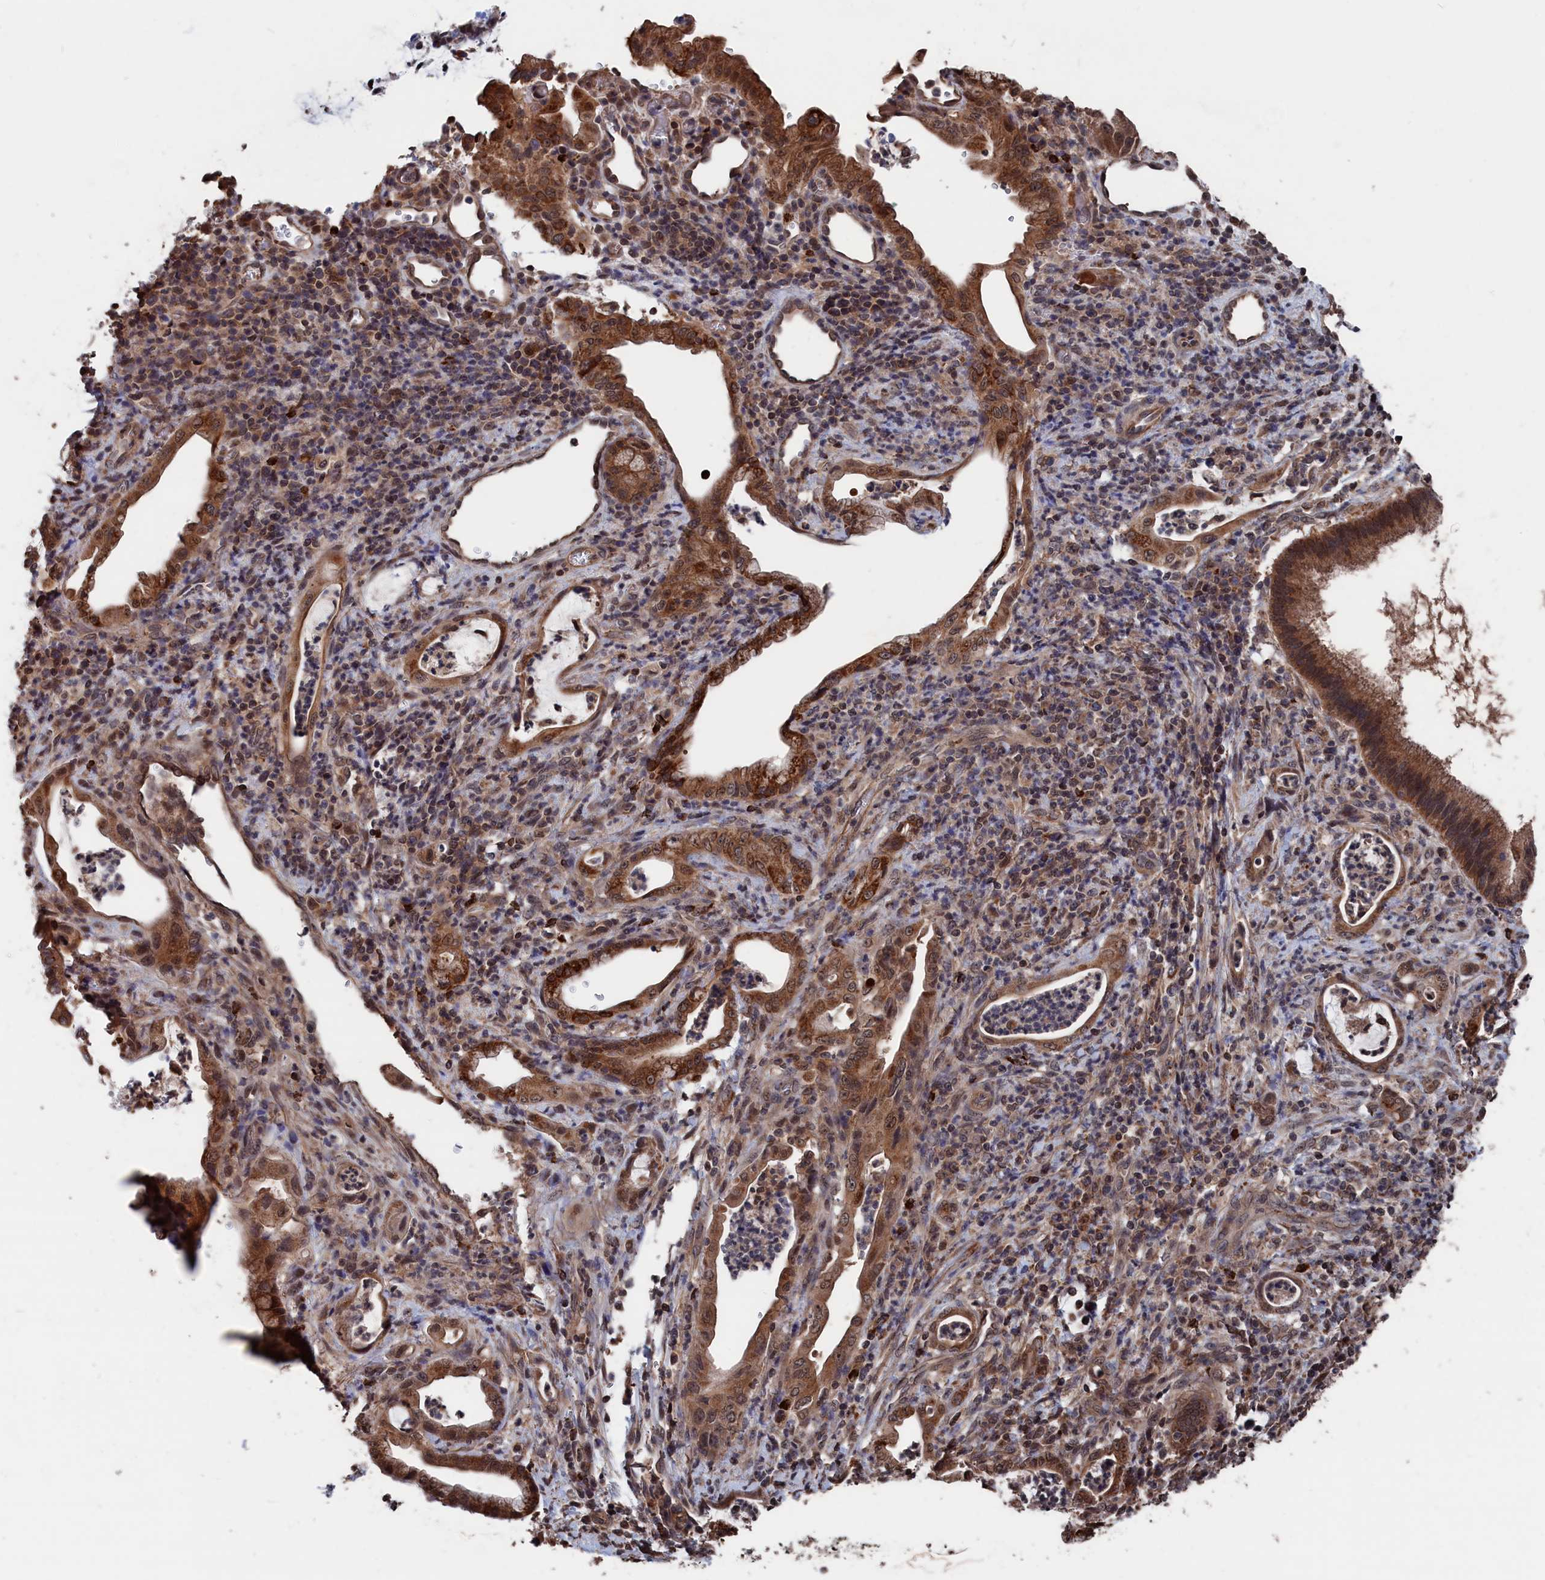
{"staining": {"intensity": "strong", "quantity": ">75%", "location": "cytoplasmic/membranous,nuclear"}, "tissue": "pancreatic cancer", "cell_type": "Tumor cells", "image_type": "cancer", "snomed": [{"axis": "morphology", "description": "Normal tissue, NOS"}, {"axis": "morphology", "description": "Adenocarcinoma, NOS"}, {"axis": "topography", "description": "Pancreas"}], "caption": "Pancreatic cancer stained for a protein reveals strong cytoplasmic/membranous and nuclear positivity in tumor cells.", "gene": "PDE12", "patient": {"sex": "female", "age": 55}}